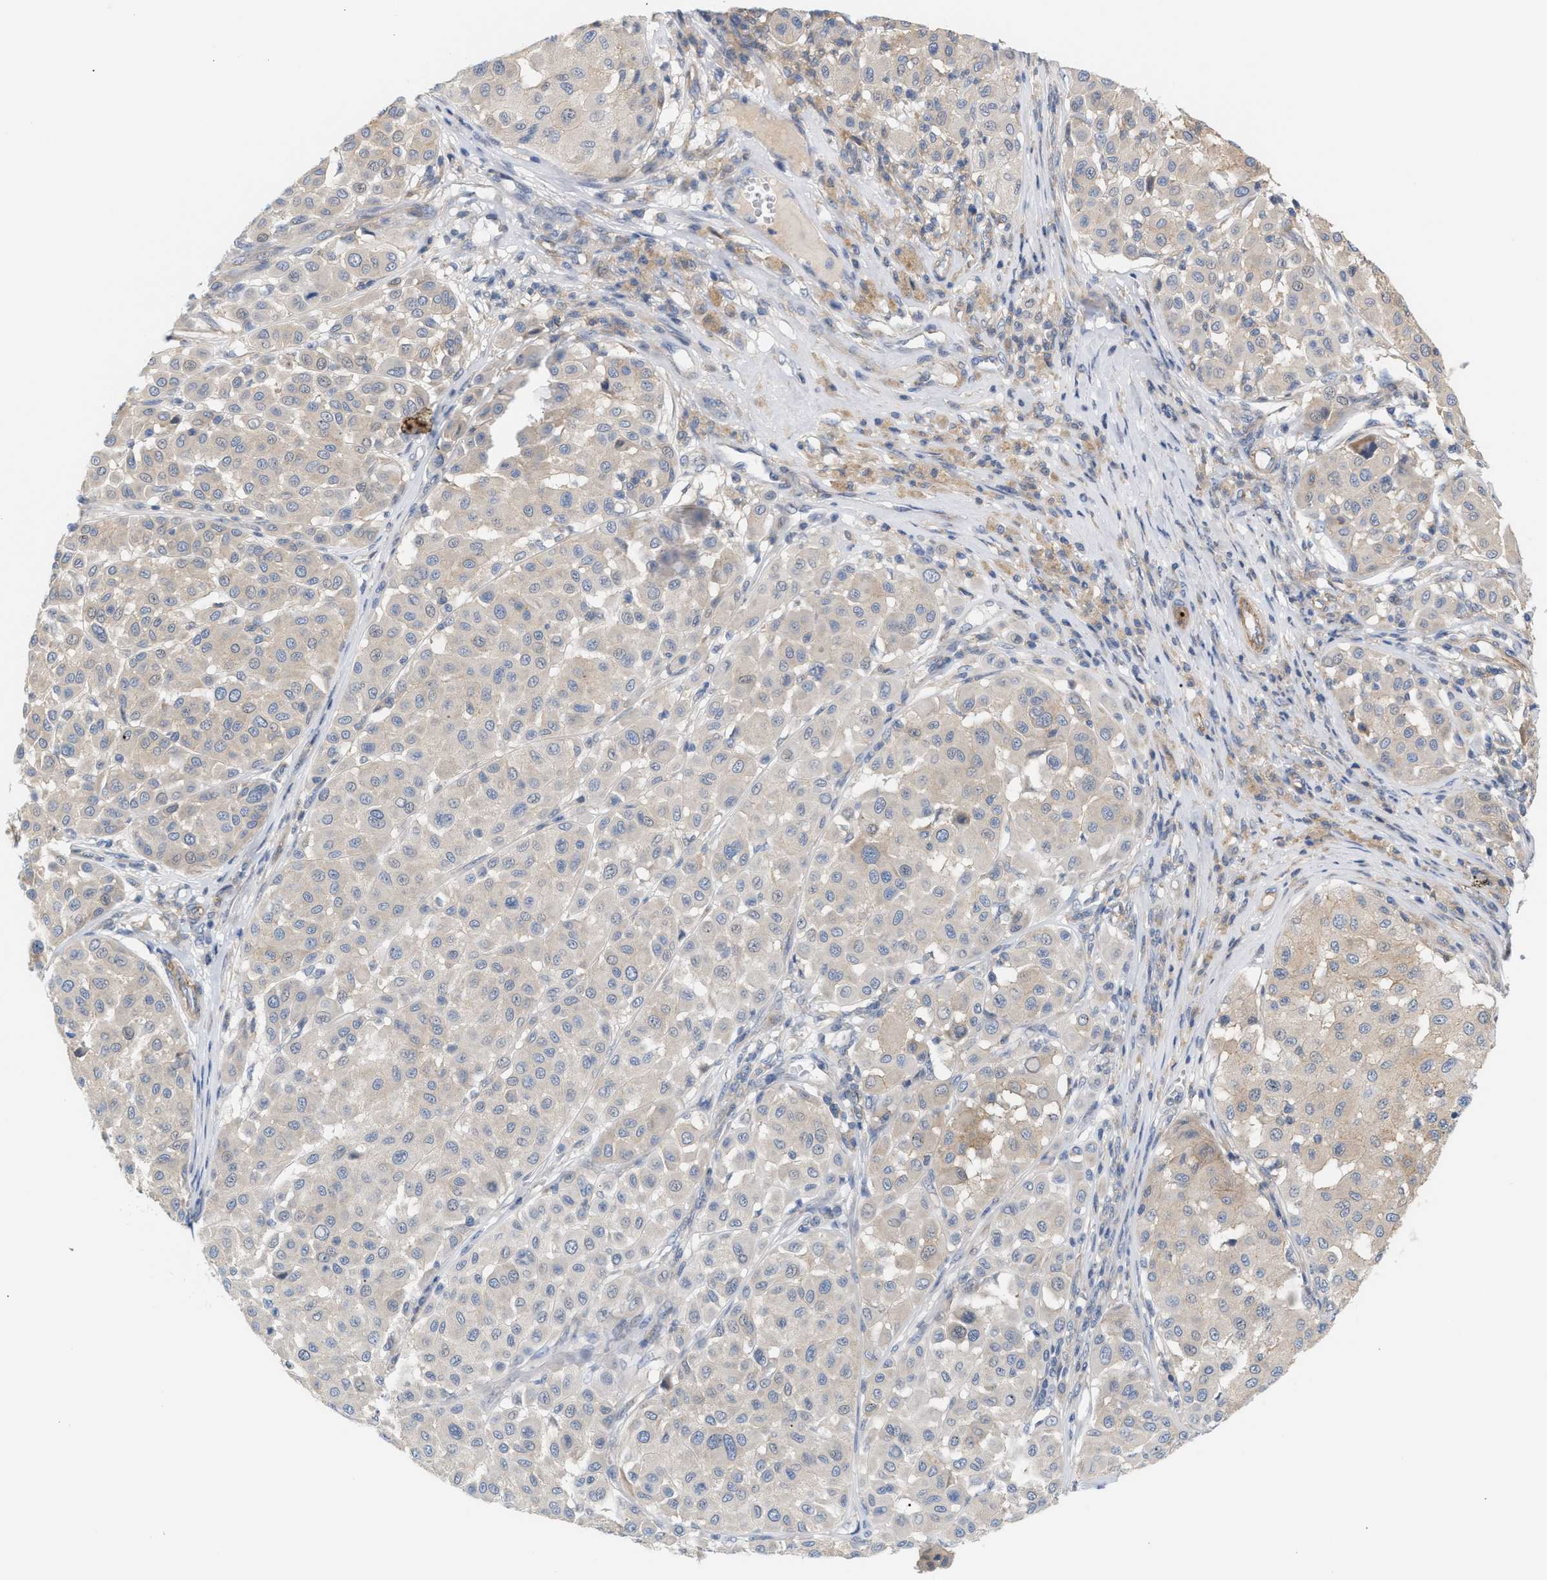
{"staining": {"intensity": "negative", "quantity": "none", "location": "none"}, "tissue": "melanoma", "cell_type": "Tumor cells", "image_type": "cancer", "snomed": [{"axis": "morphology", "description": "Malignant melanoma, Metastatic site"}, {"axis": "topography", "description": "Soft tissue"}], "caption": "Immunohistochemistry (IHC) image of malignant melanoma (metastatic site) stained for a protein (brown), which exhibits no staining in tumor cells.", "gene": "LRCH1", "patient": {"sex": "male", "age": 41}}